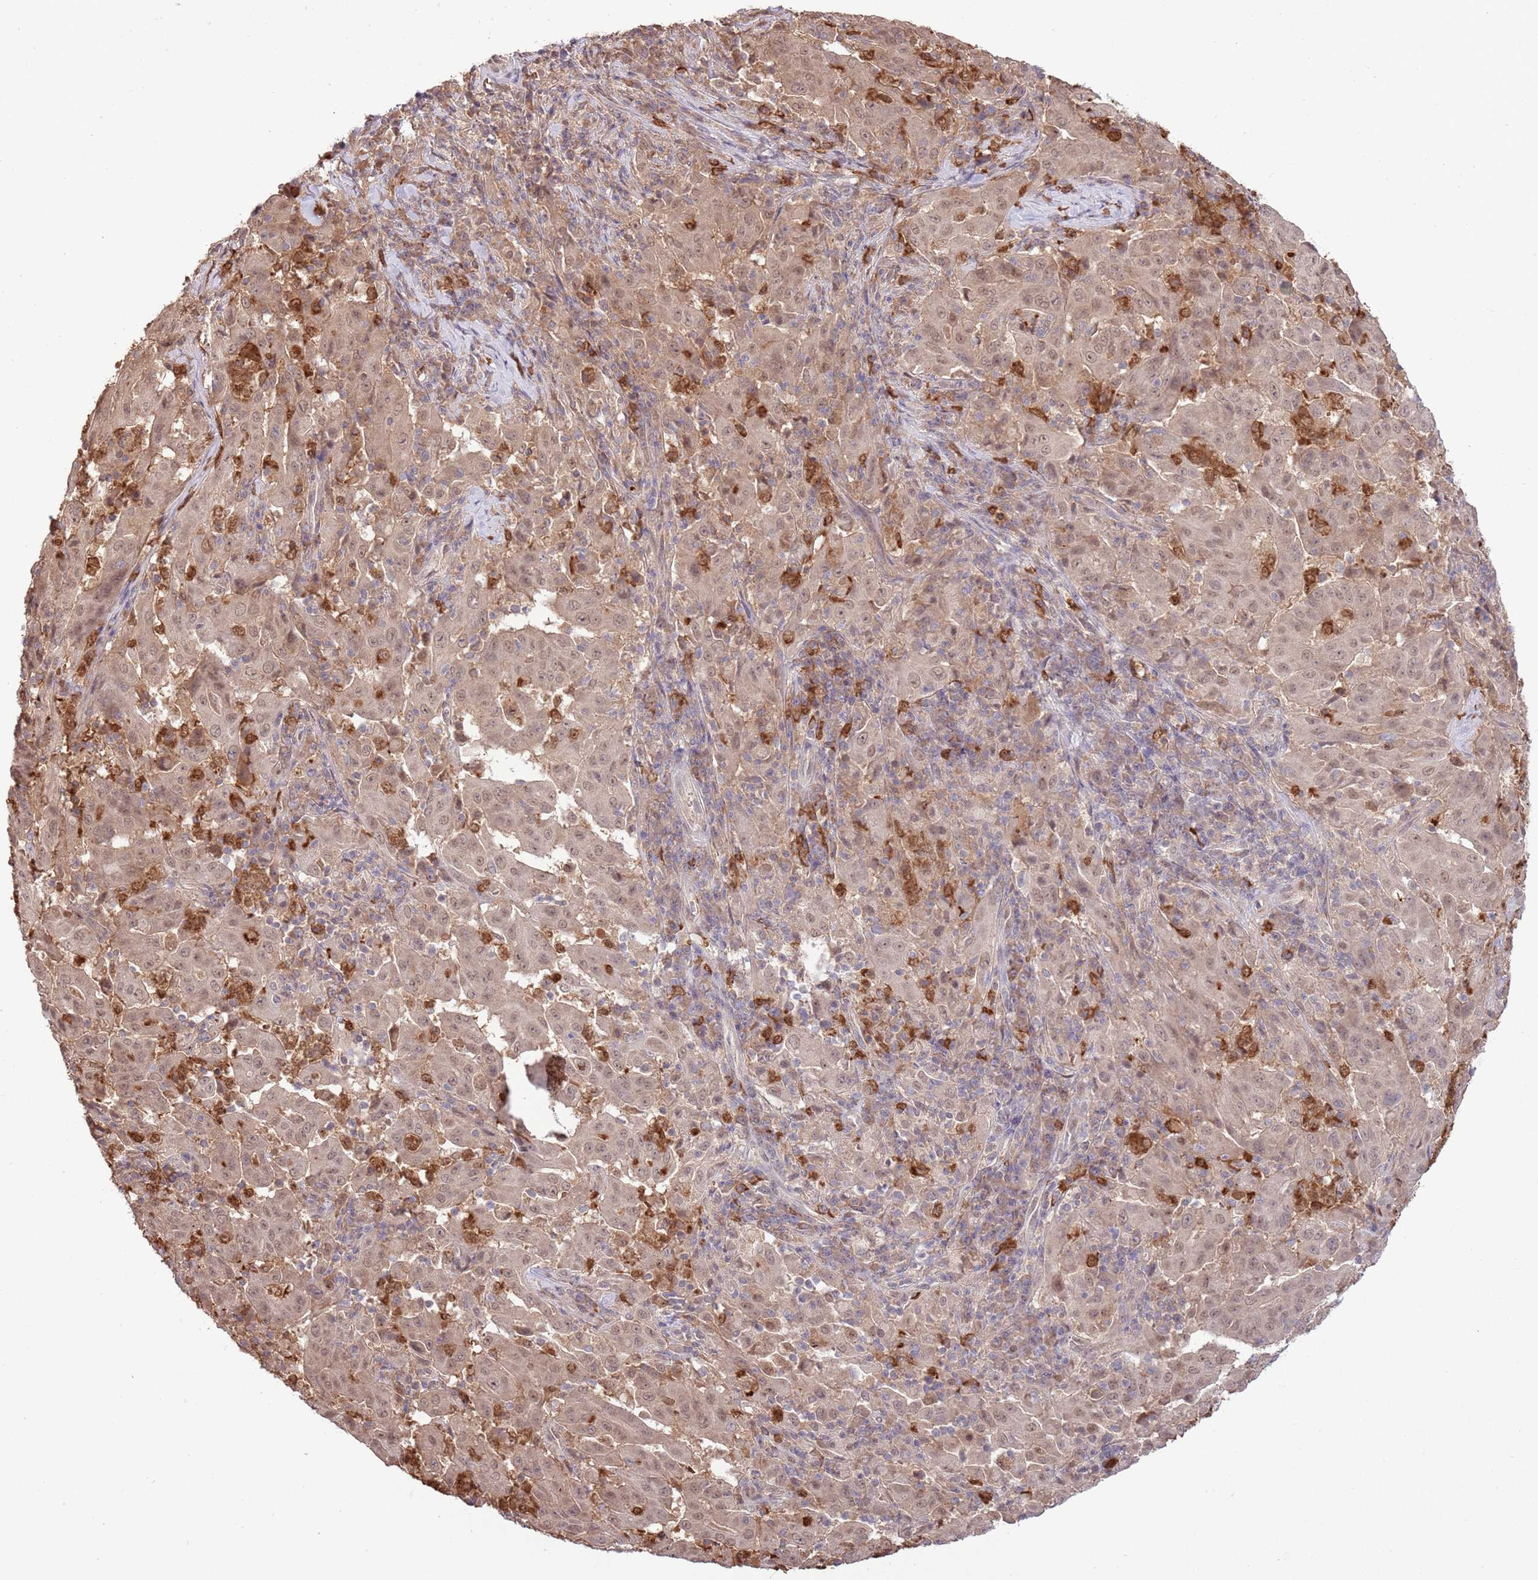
{"staining": {"intensity": "weak", "quantity": ">75%", "location": "cytoplasmic/membranous,nuclear"}, "tissue": "pancreatic cancer", "cell_type": "Tumor cells", "image_type": "cancer", "snomed": [{"axis": "morphology", "description": "Adenocarcinoma, NOS"}, {"axis": "topography", "description": "Pancreas"}], "caption": "Brown immunohistochemical staining in adenocarcinoma (pancreatic) shows weak cytoplasmic/membranous and nuclear expression in approximately >75% of tumor cells.", "gene": "AMIGO1", "patient": {"sex": "male", "age": 63}}